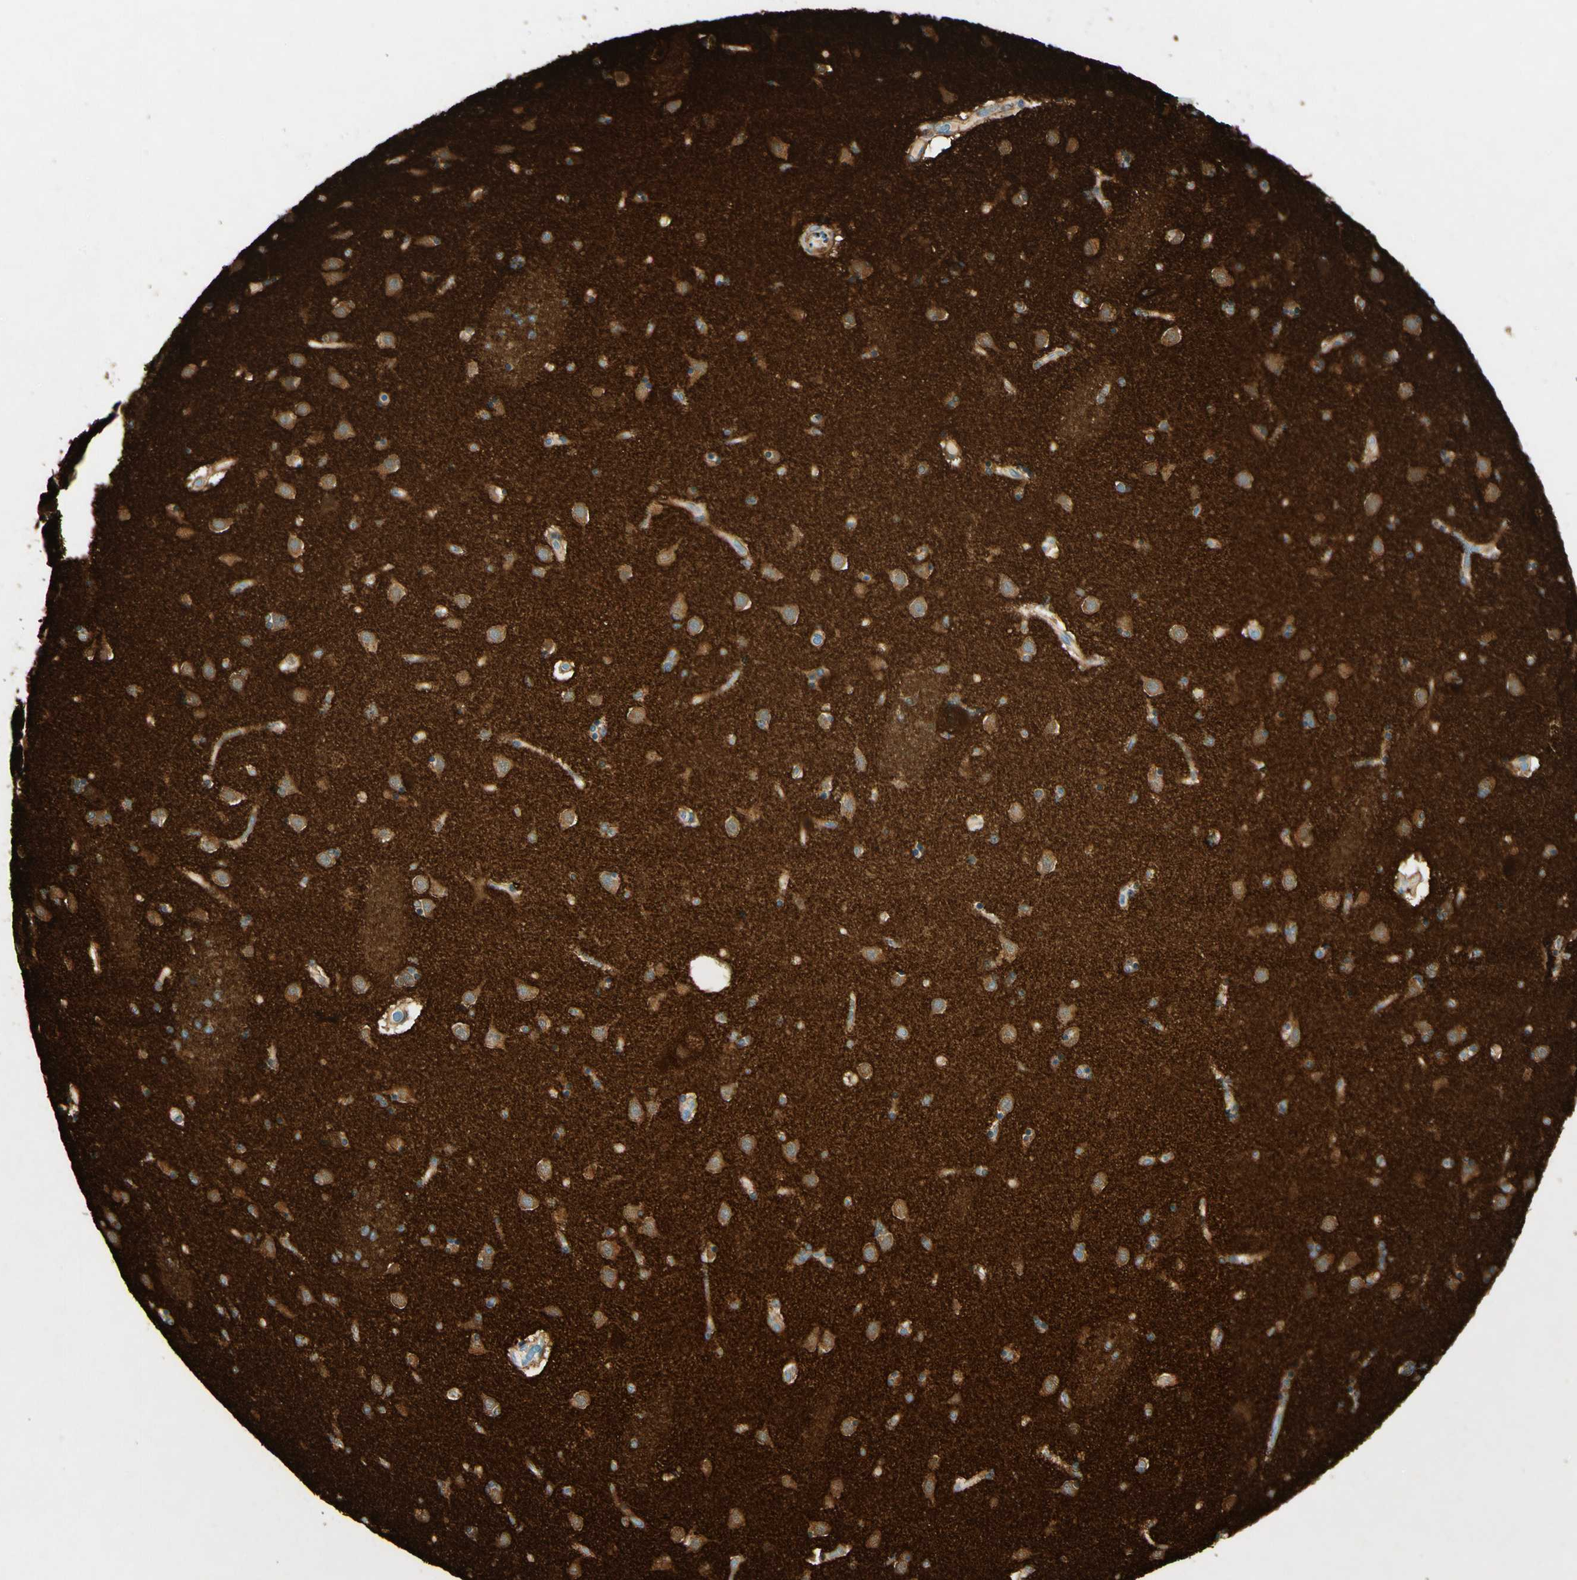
{"staining": {"intensity": "moderate", "quantity": ">75%", "location": "cytoplasmic/membranous"}, "tissue": "caudate", "cell_type": "Glial cells", "image_type": "normal", "snomed": [{"axis": "morphology", "description": "Normal tissue, NOS"}, {"axis": "topography", "description": "Lateral ventricle wall"}], "caption": "This photomicrograph displays IHC staining of normal human caudate, with medium moderate cytoplasmic/membranous staining in about >75% of glial cells.", "gene": "AMPH", "patient": {"sex": "female", "age": 54}}